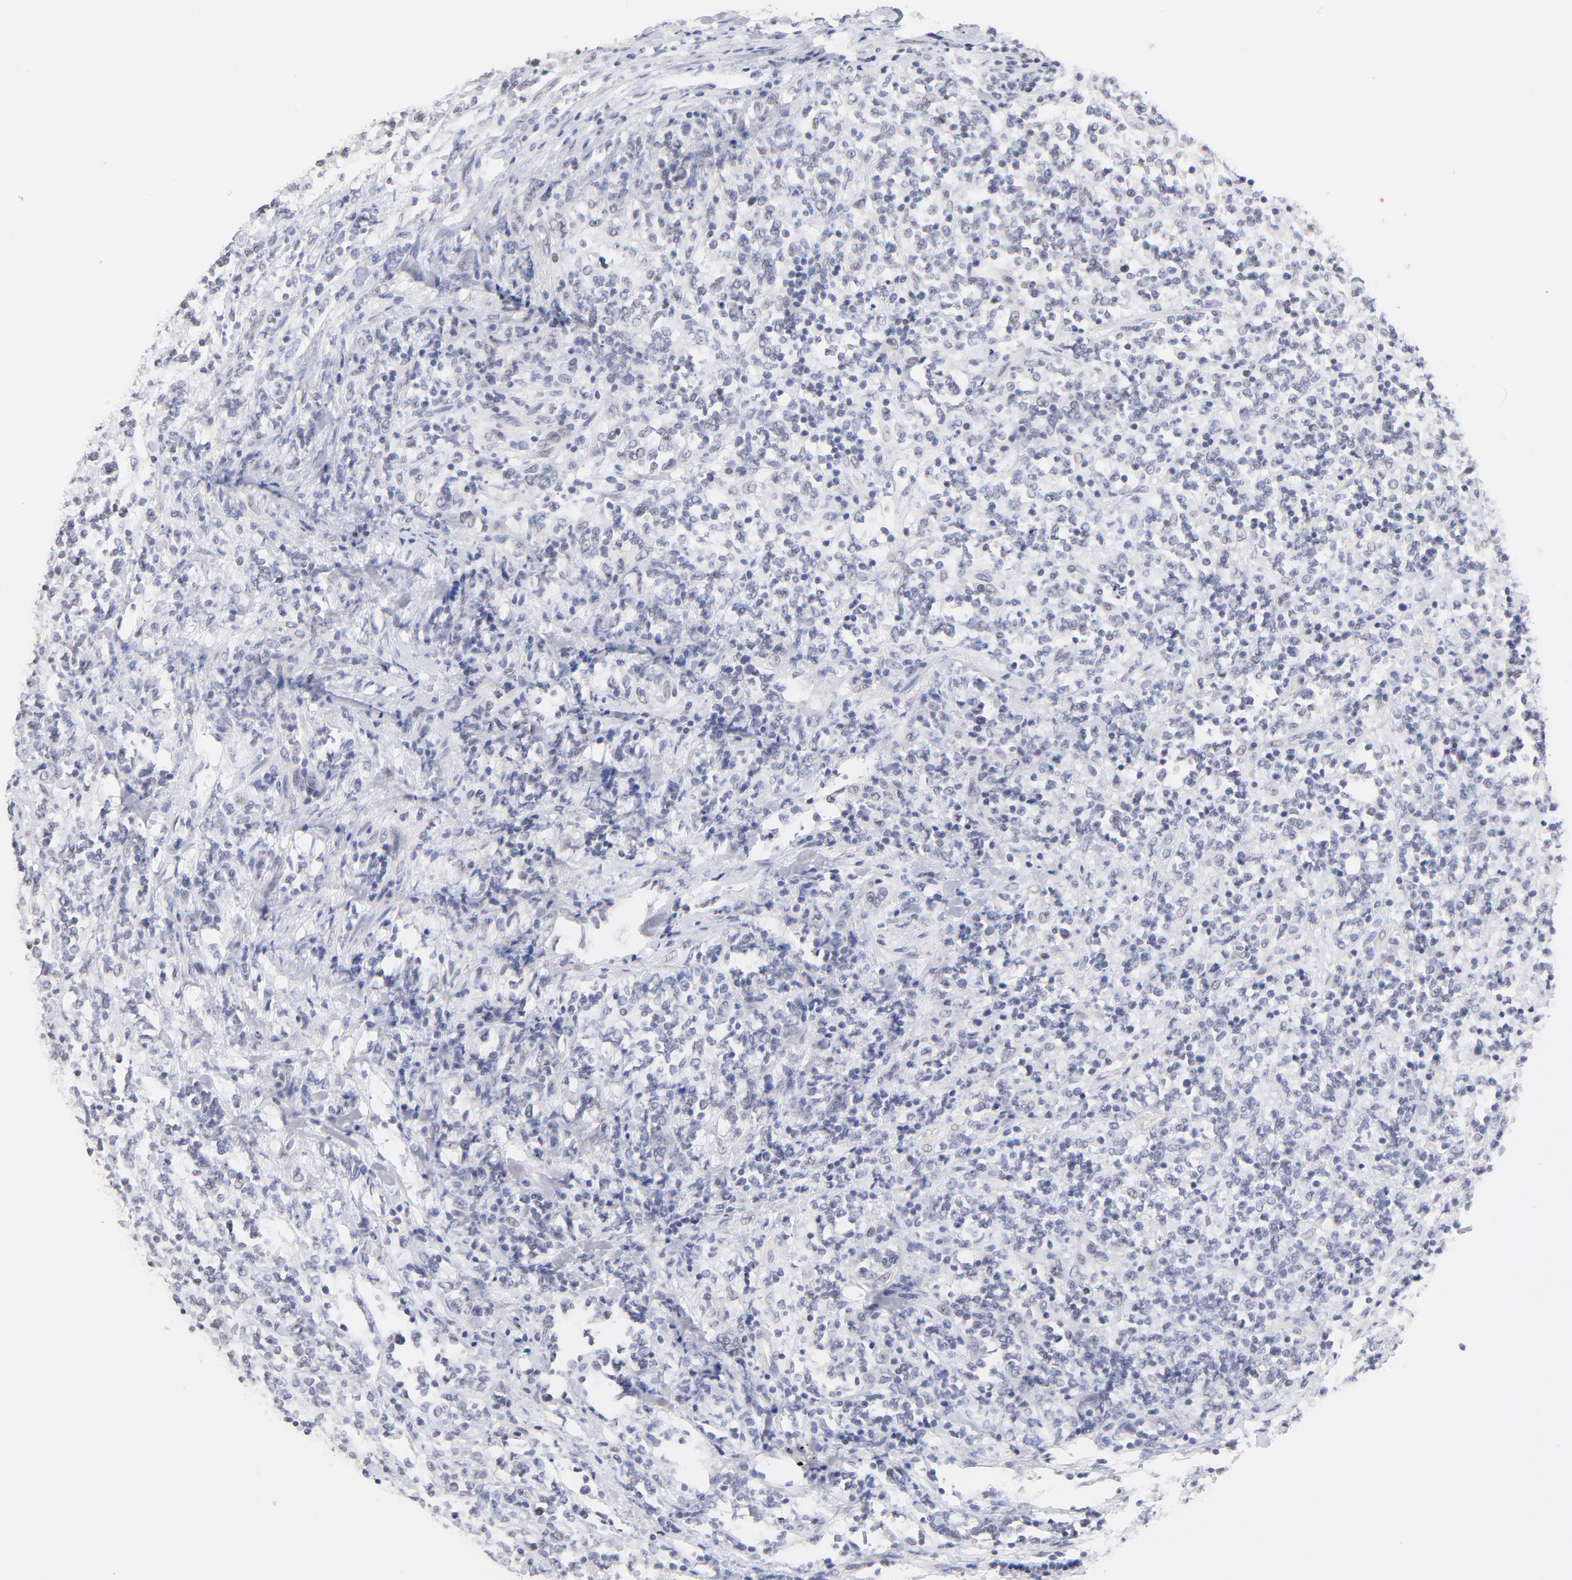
{"staining": {"intensity": "negative", "quantity": "none", "location": "none"}, "tissue": "lymphoma", "cell_type": "Tumor cells", "image_type": "cancer", "snomed": [{"axis": "morphology", "description": "Malignant lymphoma, non-Hodgkin's type, High grade"}, {"axis": "topography", "description": "Soft tissue"}], "caption": "Immunohistochemistry of malignant lymphoma, non-Hodgkin's type (high-grade) displays no staining in tumor cells.", "gene": "ZNF74", "patient": {"sex": "male", "age": 18}}